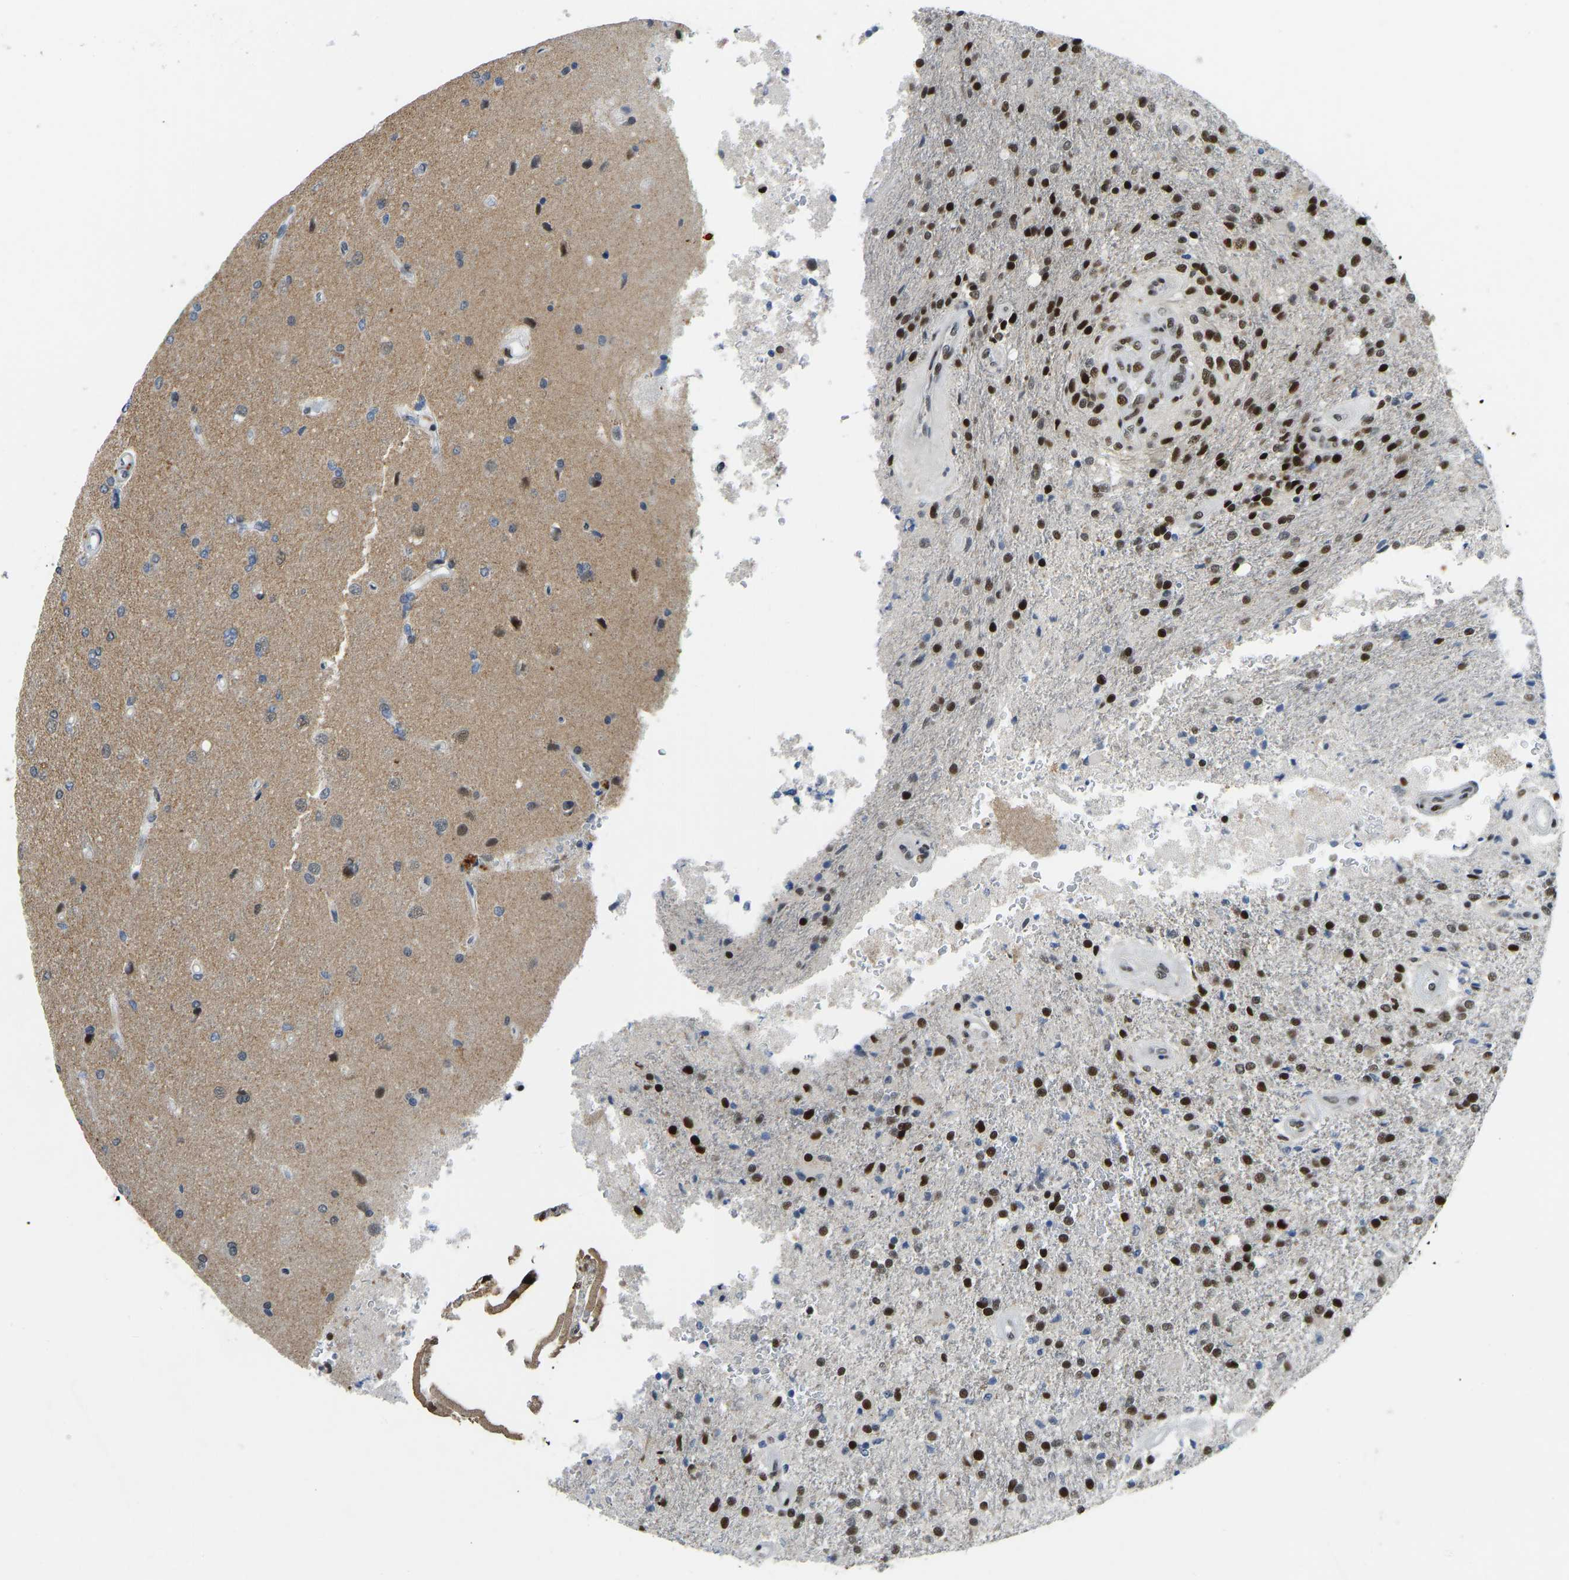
{"staining": {"intensity": "strong", "quantity": ">75%", "location": "nuclear"}, "tissue": "glioma", "cell_type": "Tumor cells", "image_type": "cancer", "snomed": [{"axis": "morphology", "description": "Normal tissue, NOS"}, {"axis": "morphology", "description": "Glioma, malignant, High grade"}, {"axis": "topography", "description": "Cerebral cortex"}], "caption": "A high amount of strong nuclear positivity is present in approximately >75% of tumor cells in glioma tissue. (IHC, brightfield microscopy, high magnification).", "gene": "FOXK1", "patient": {"sex": "male", "age": 77}}